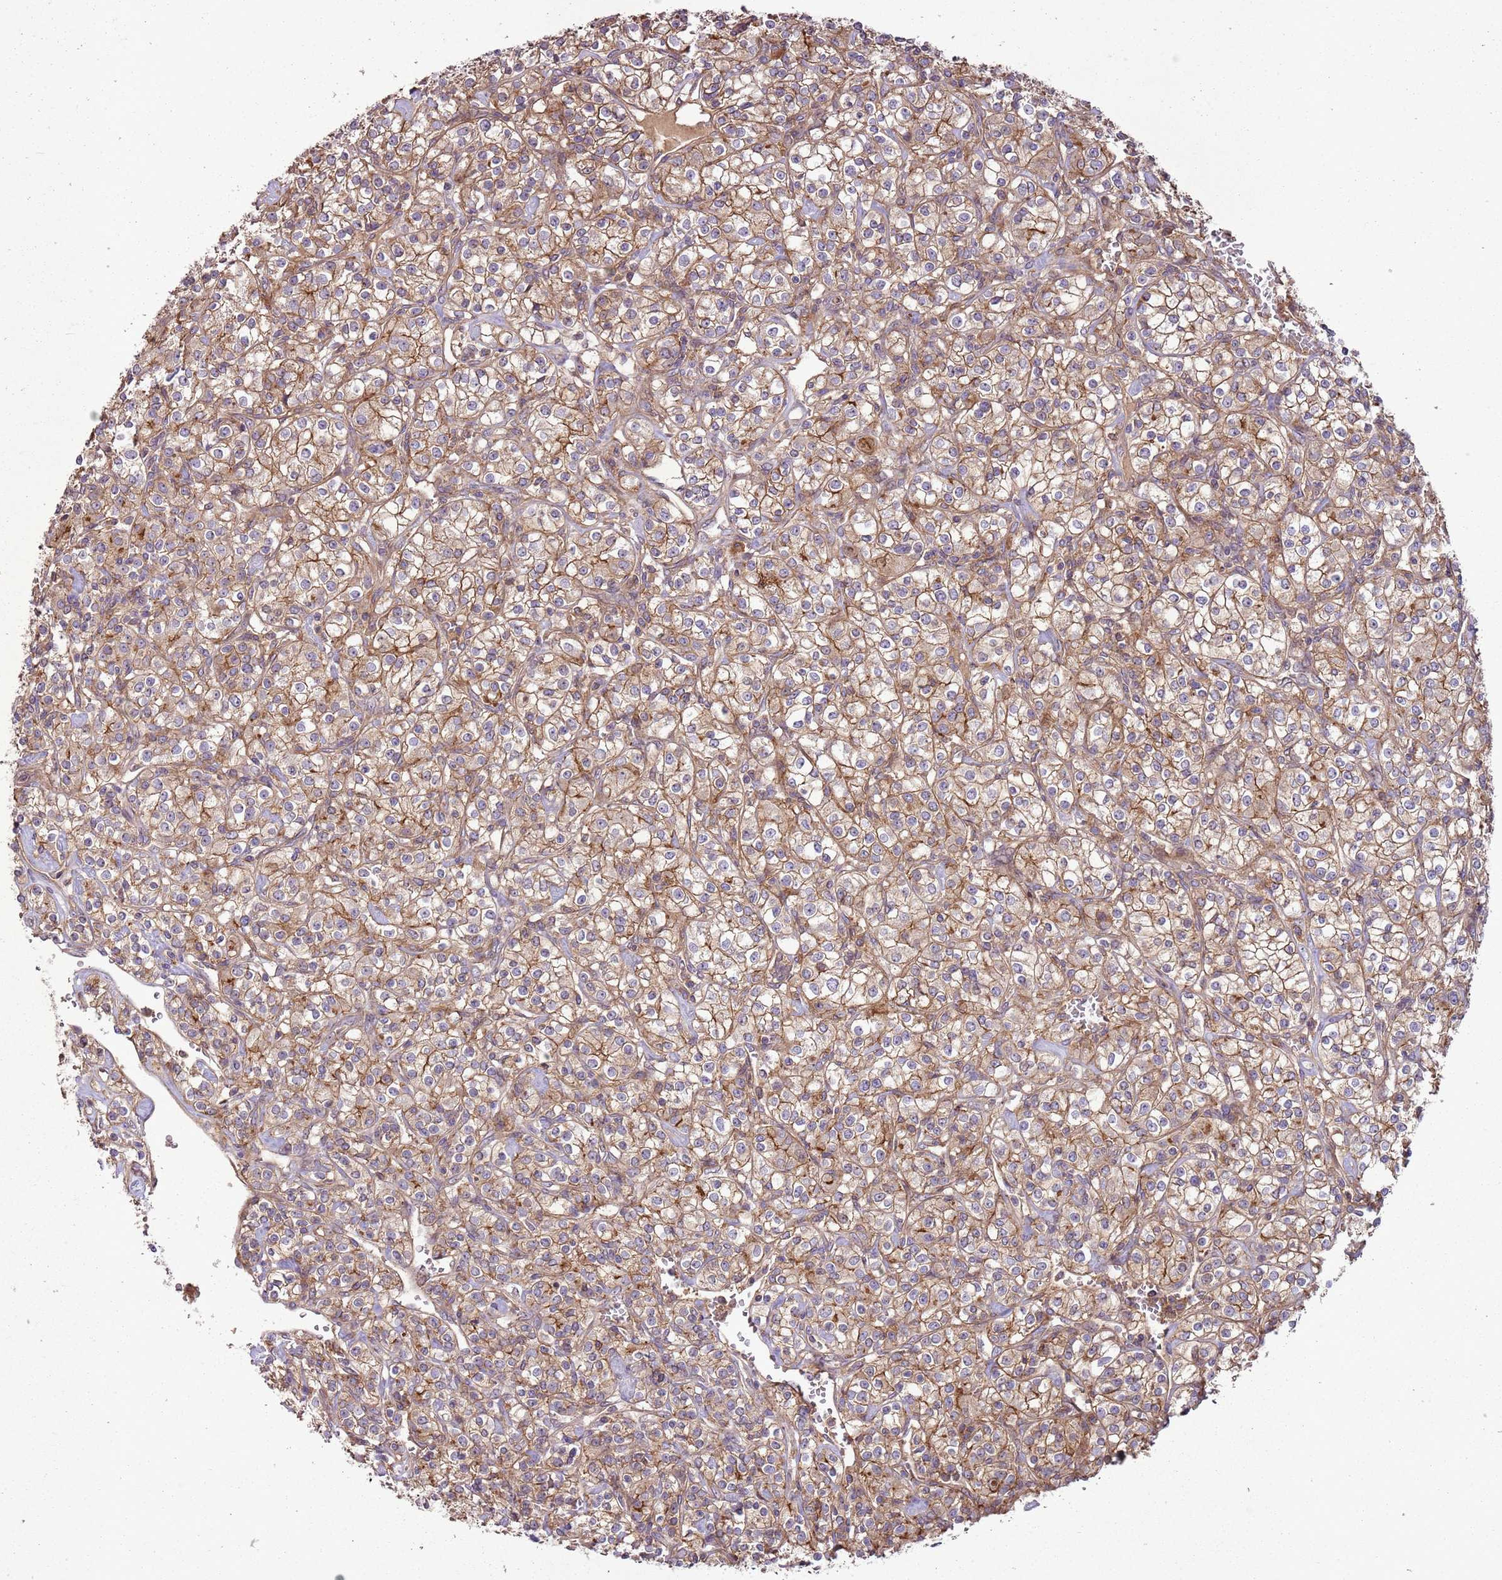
{"staining": {"intensity": "moderate", "quantity": ">75%", "location": "cytoplasmic/membranous"}, "tissue": "renal cancer", "cell_type": "Tumor cells", "image_type": "cancer", "snomed": [{"axis": "morphology", "description": "Adenocarcinoma, NOS"}, {"axis": "topography", "description": "Kidney"}], "caption": "Immunohistochemical staining of adenocarcinoma (renal) shows moderate cytoplasmic/membranous protein expression in approximately >75% of tumor cells. (DAB (3,3'-diaminobenzidine) IHC with brightfield microscopy, high magnification).", "gene": "ANKRD24", "patient": {"sex": "male", "age": 77}}